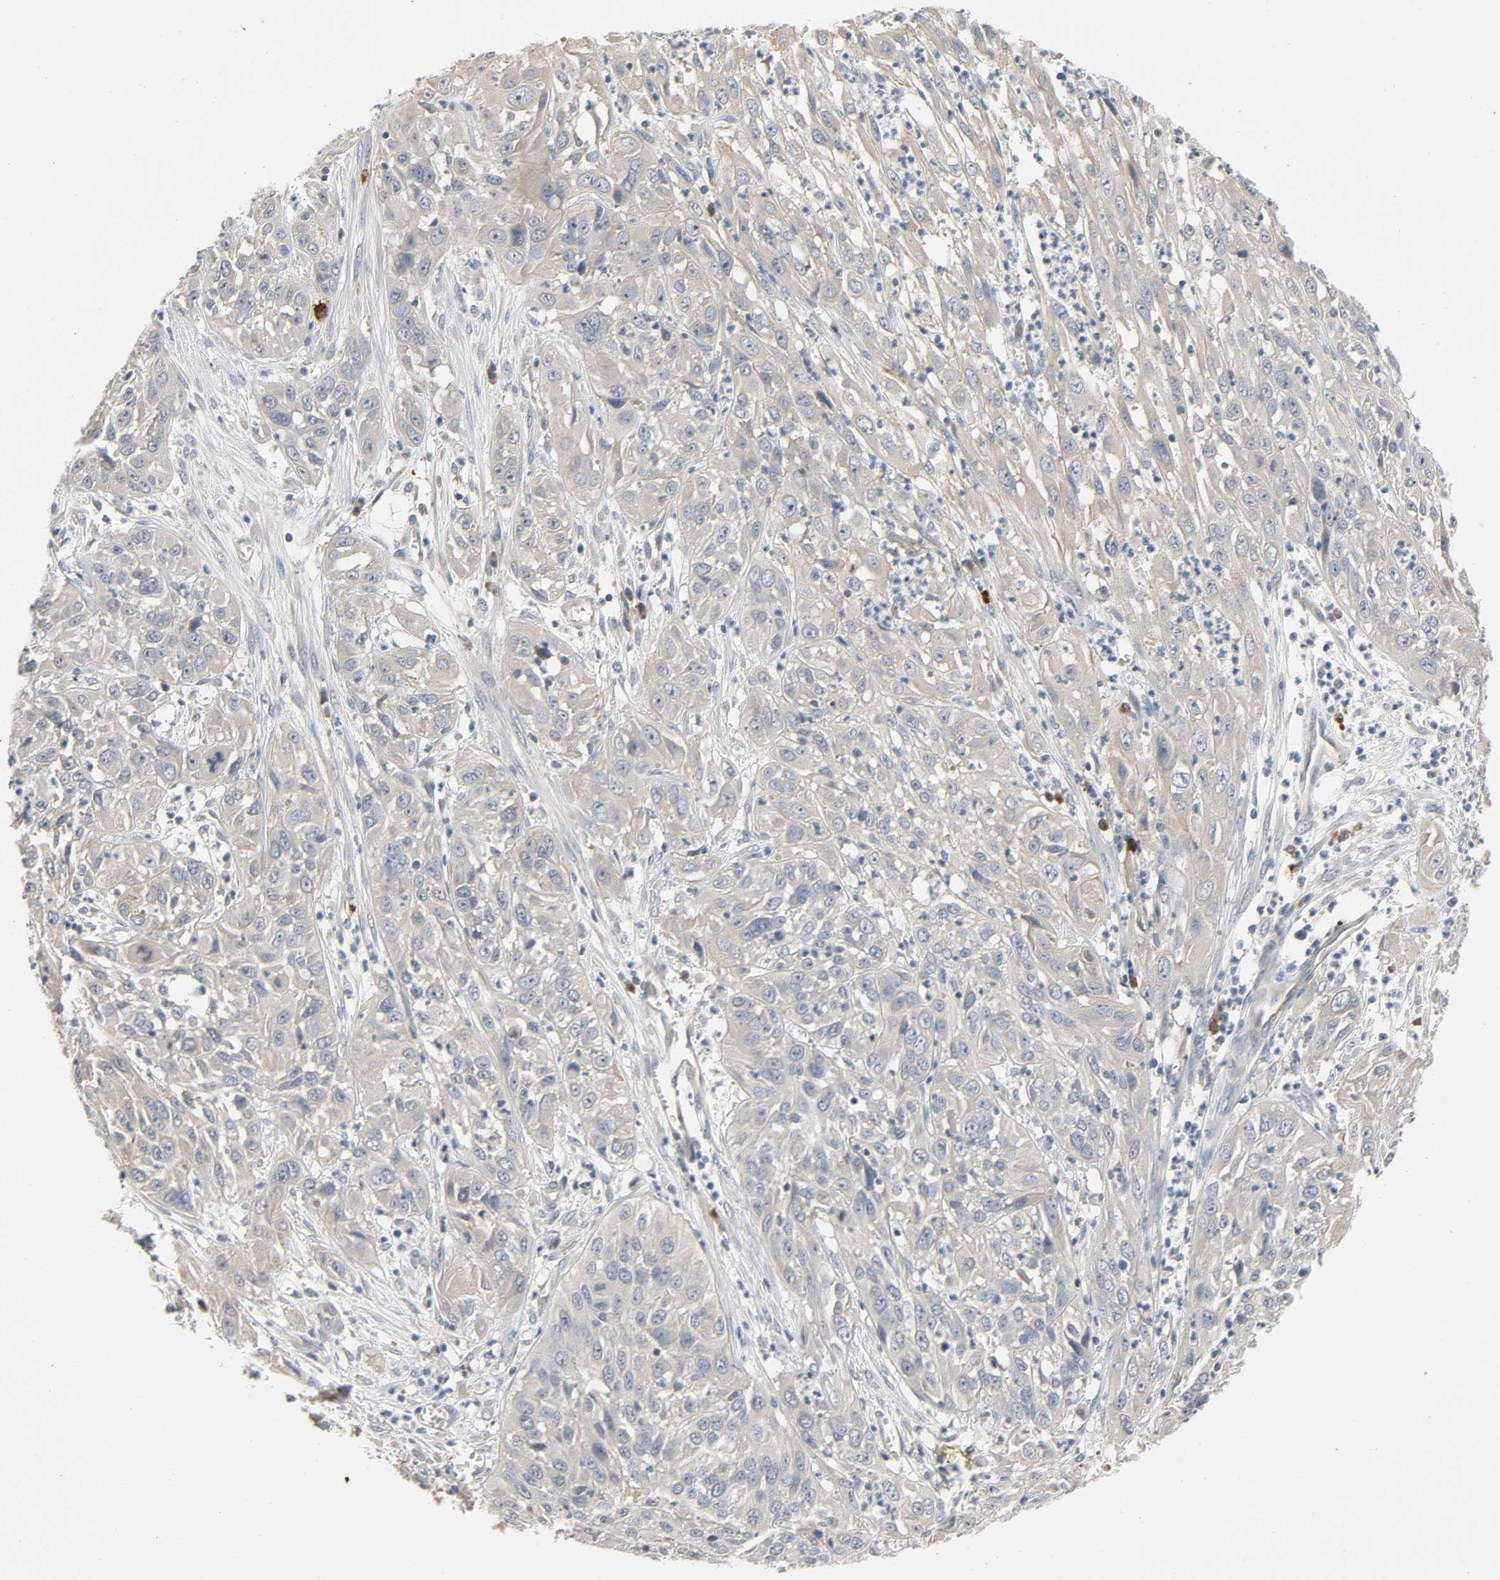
{"staining": {"intensity": "weak", "quantity": ">75%", "location": "cytoplasmic/membranous"}, "tissue": "cervical cancer", "cell_type": "Tumor cells", "image_type": "cancer", "snomed": [{"axis": "morphology", "description": "Squamous cell carcinoma, NOS"}, {"axis": "topography", "description": "Cervix"}], "caption": "Protein expression analysis of cervical cancer (squamous cell carcinoma) reveals weak cytoplasmic/membranous staining in about >75% of tumor cells.", "gene": "LIMCH1", "patient": {"sex": "female", "age": 32}}